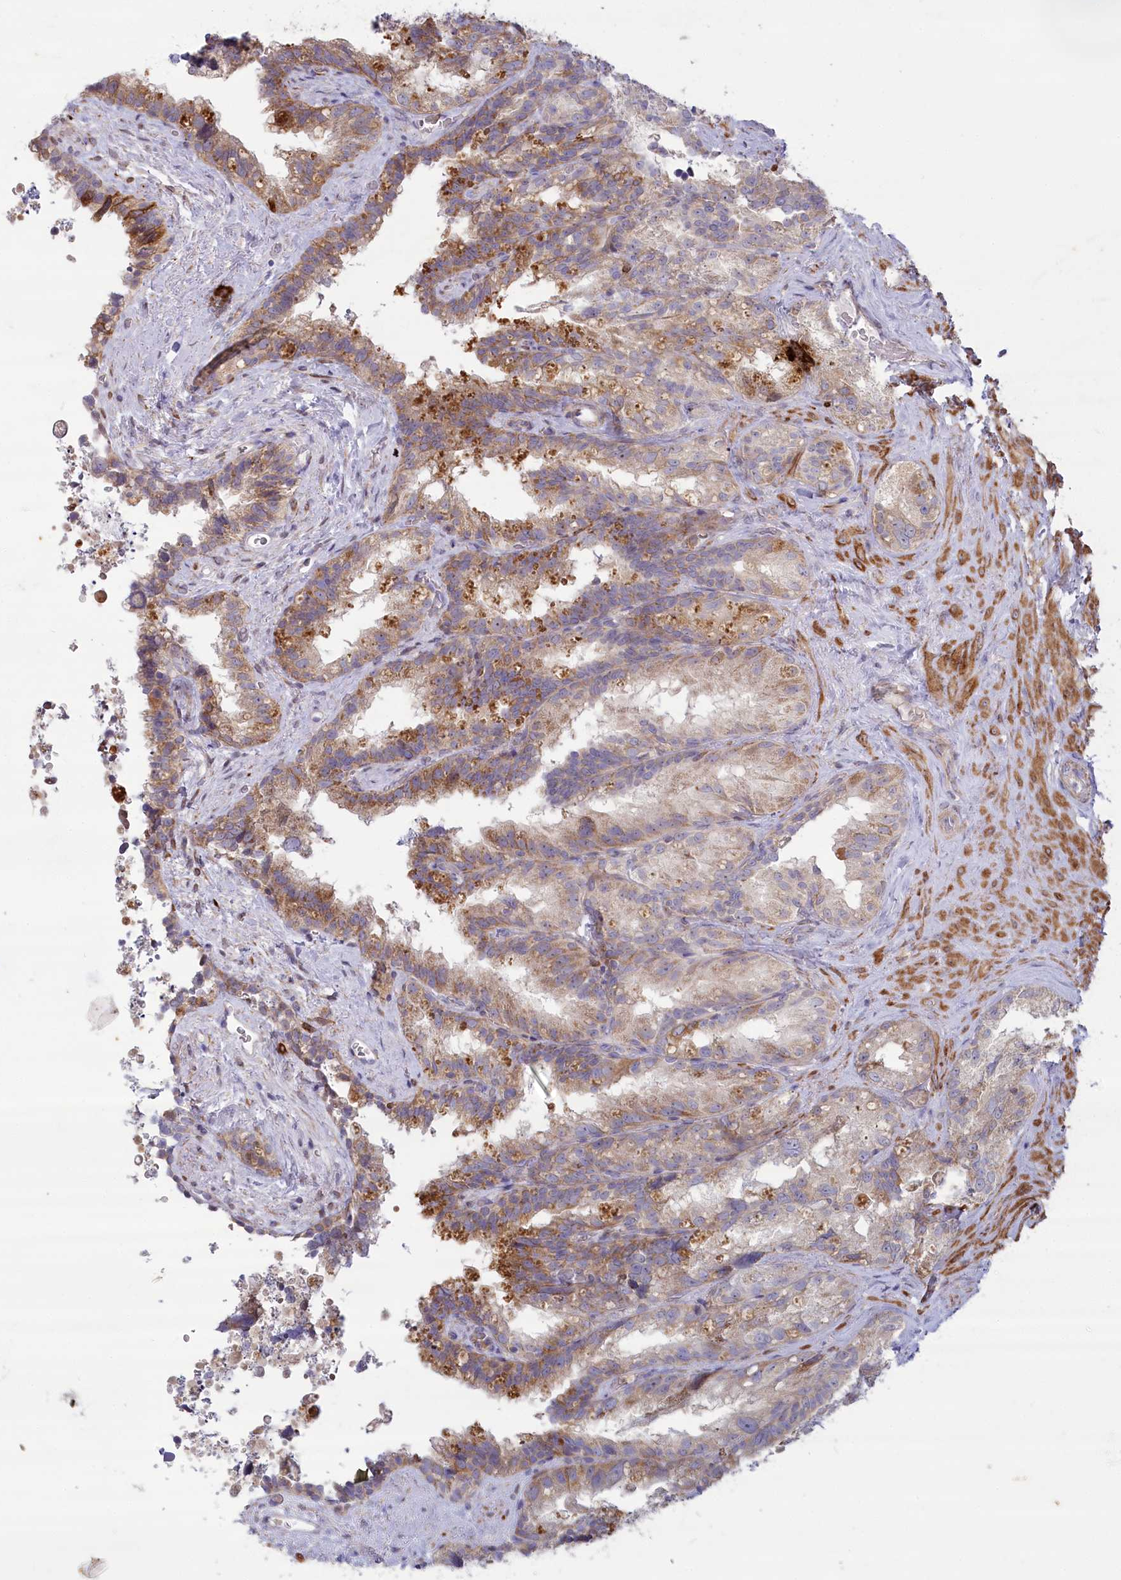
{"staining": {"intensity": "moderate", "quantity": "<25%", "location": "cytoplasmic/membranous"}, "tissue": "seminal vesicle", "cell_type": "Glandular cells", "image_type": "normal", "snomed": [{"axis": "morphology", "description": "Normal tissue, NOS"}, {"axis": "topography", "description": "Seminal veicle"}], "caption": "Immunohistochemical staining of benign seminal vesicle exhibits low levels of moderate cytoplasmic/membranous positivity in about <25% of glandular cells. The protein of interest is shown in brown color, while the nuclei are stained blue.", "gene": "MTG1", "patient": {"sex": "male", "age": 60}}